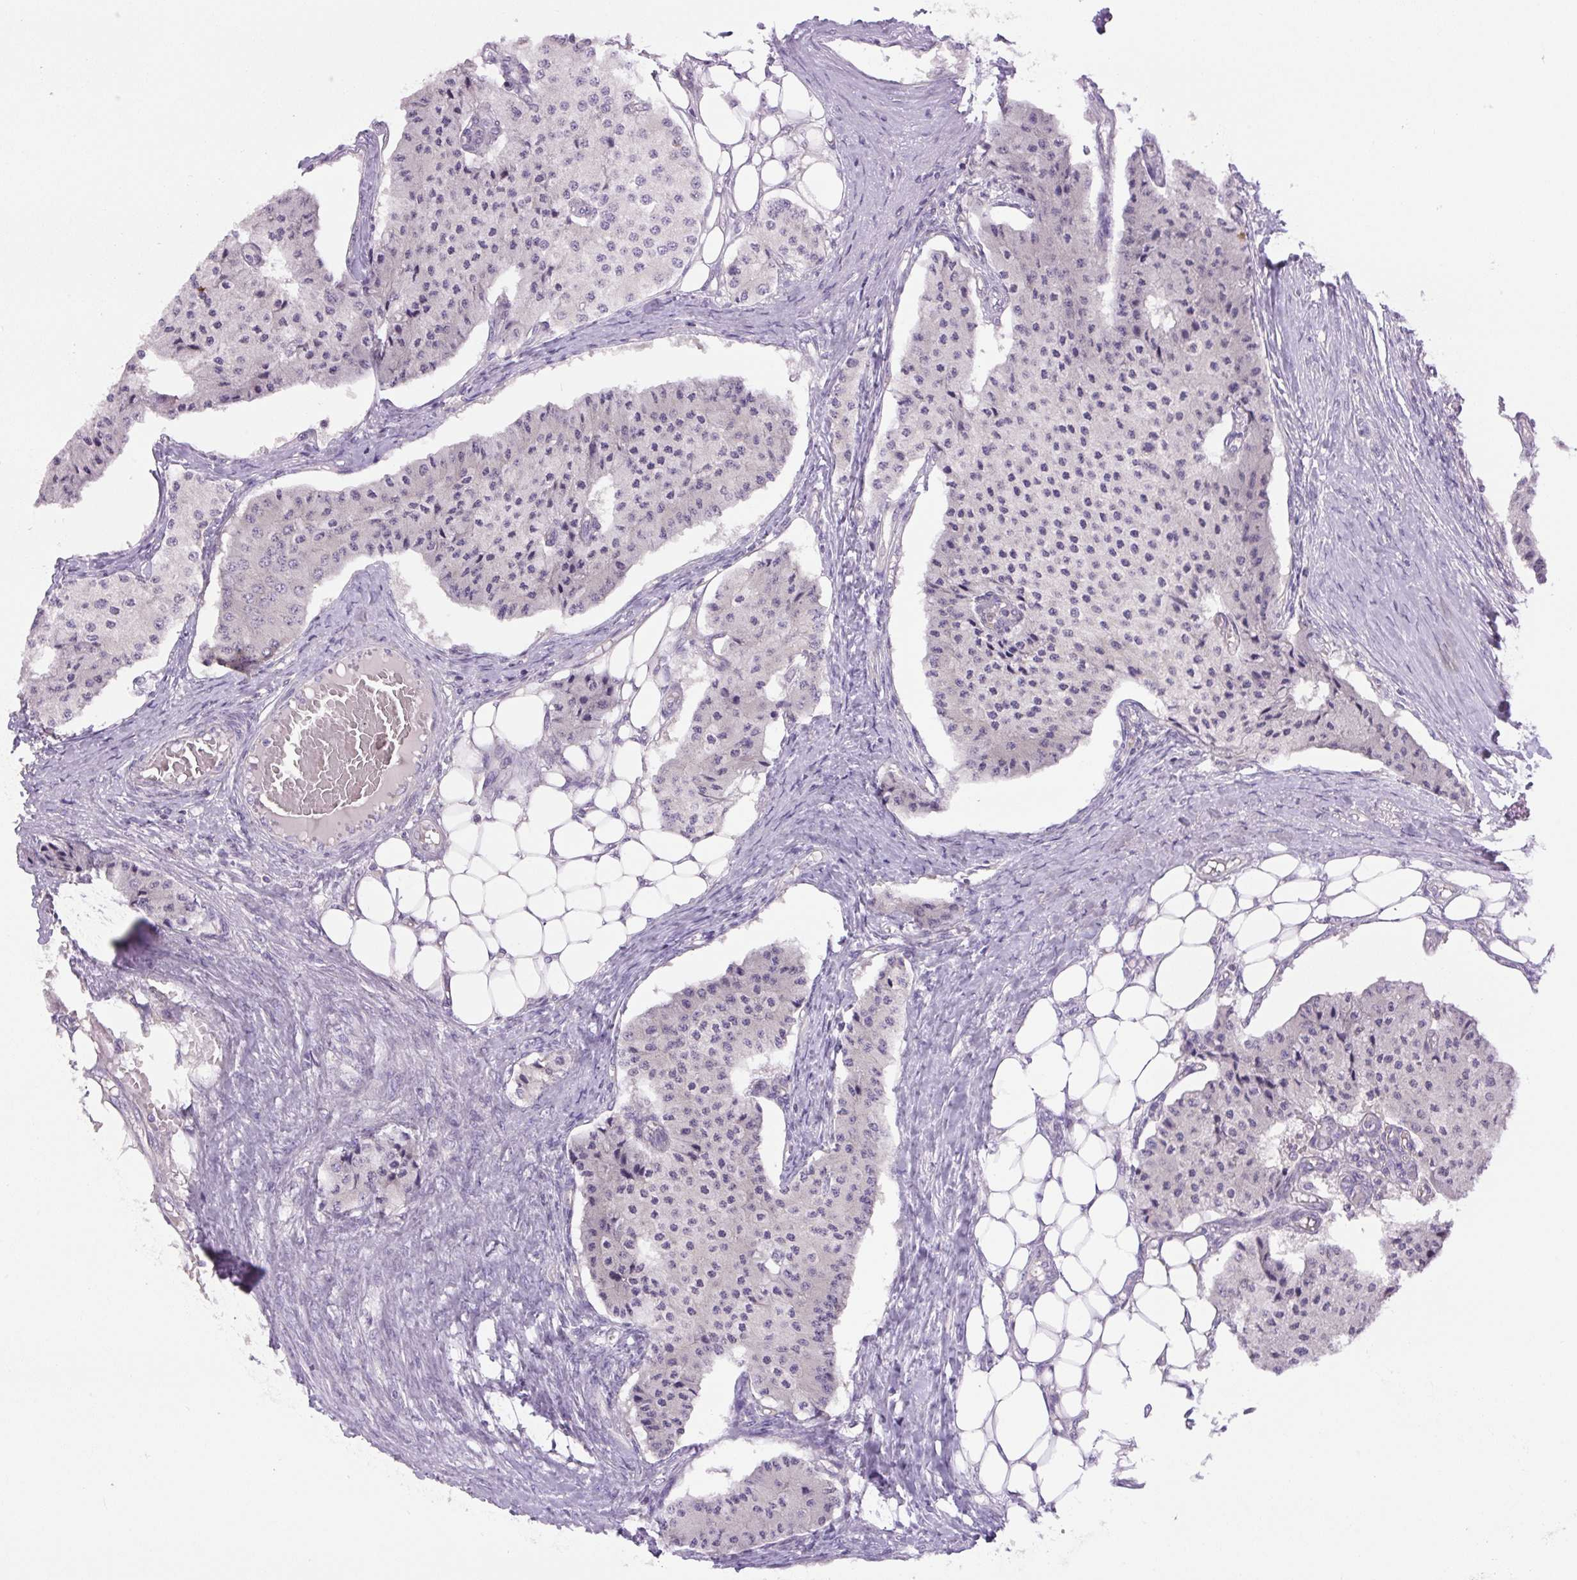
{"staining": {"intensity": "negative", "quantity": "none", "location": "none"}, "tissue": "carcinoid", "cell_type": "Tumor cells", "image_type": "cancer", "snomed": [{"axis": "morphology", "description": "Carcinoid, malignant, NOS"}, {"axis": "topography", "description": "Colon"}], "caption": "Immunohistochemistry (IHC) histopathology image of neoplastic tissue: human carcinoid (malignant) stained with DAB (3,3'-diaminobenzidine) displays no significant protein expression in tumor cells.", "gene": "MINK1", "patient": {"sex": "female", "age": 52}}